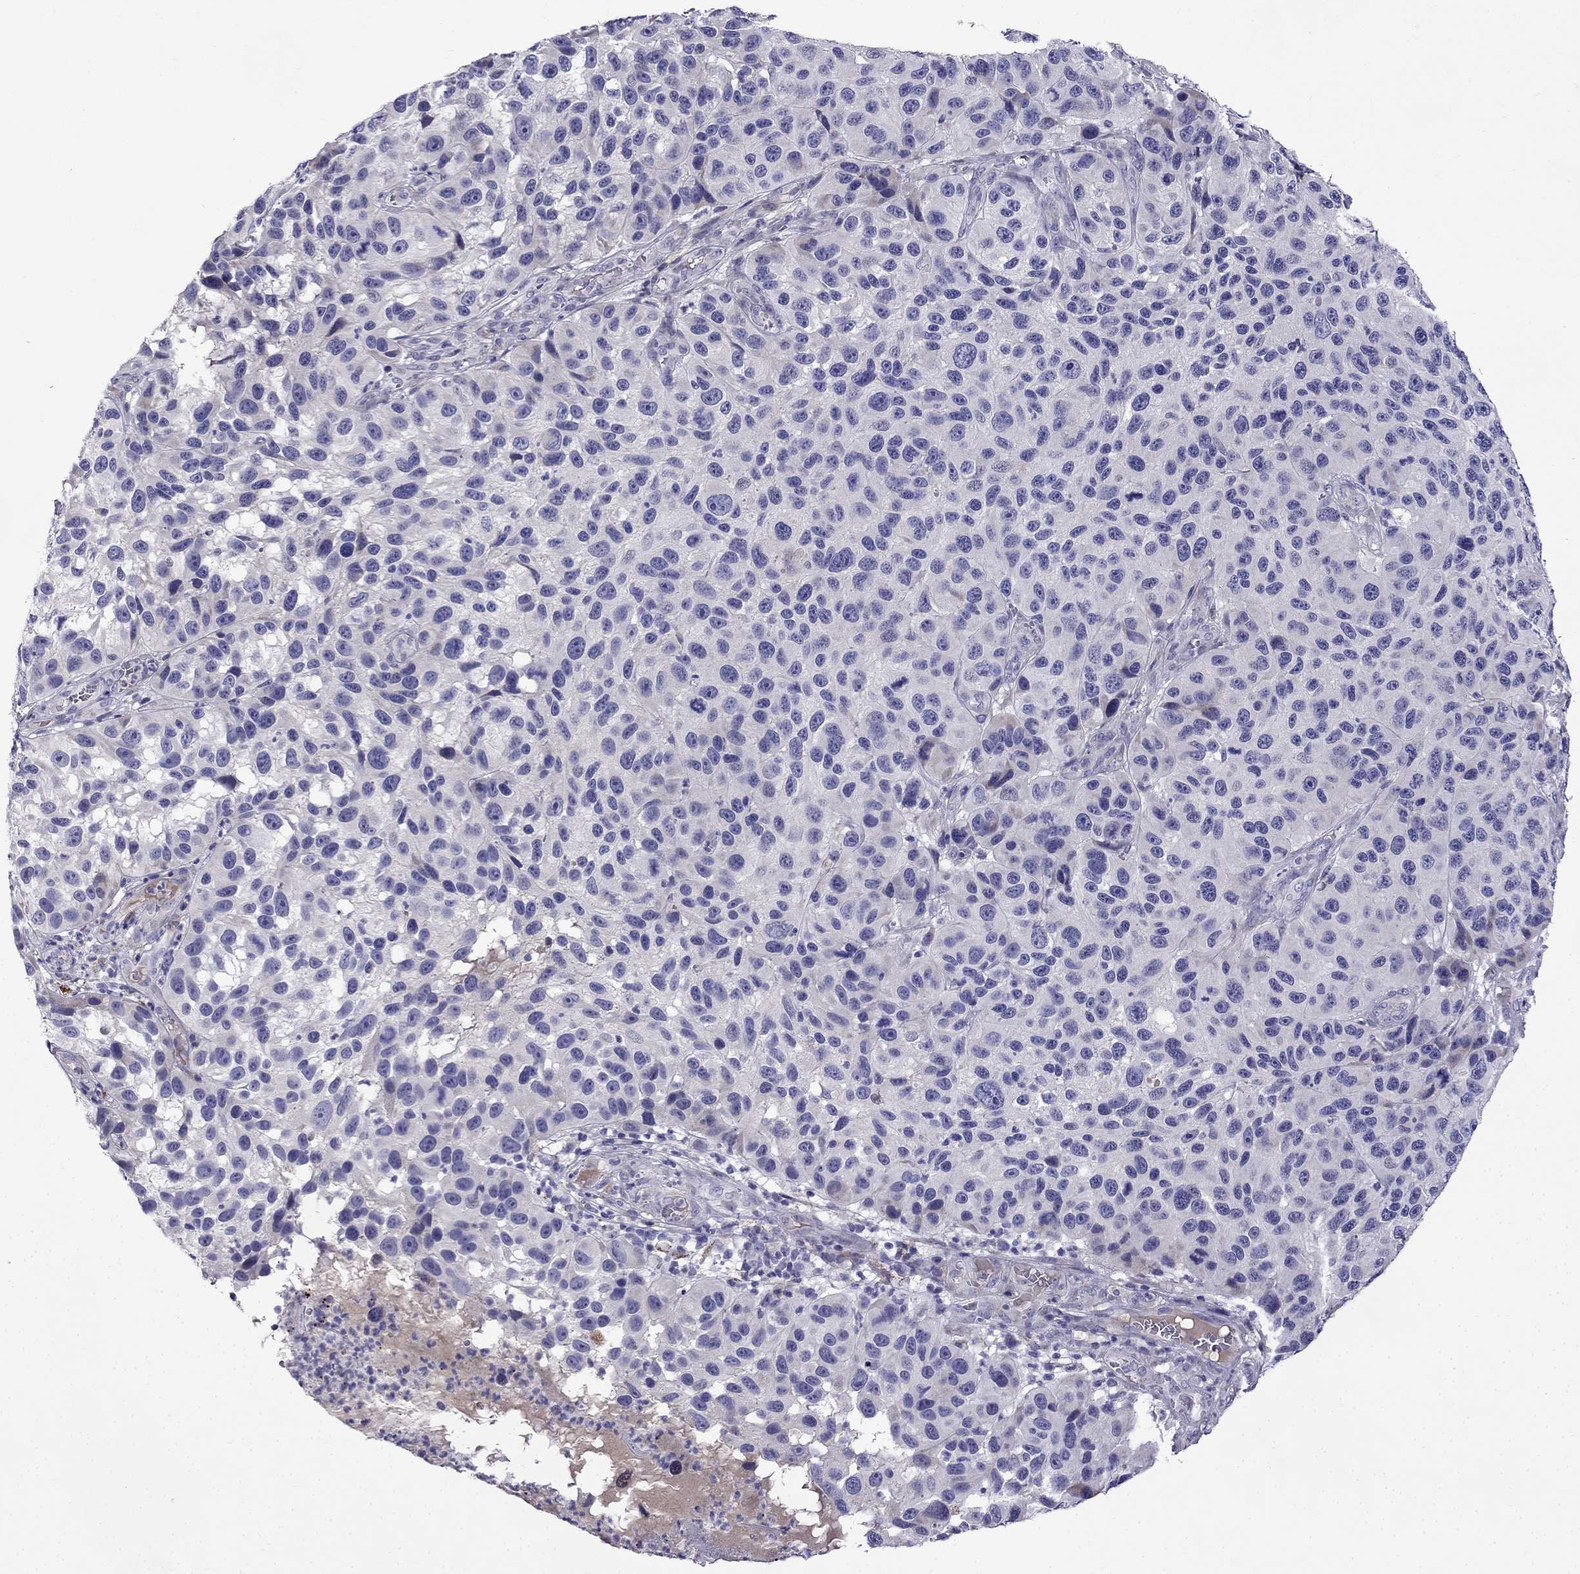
{"staining": {"intensity": "negative", "quantity": "none", "location": "none"}, "tissue": "melanoma", "cell_type": "Tumor cells", "image_type": "cancer", "snomed": [{"axis": "morphology", "description": "Malignant melanoma, NOS"}, {"axis": "topography", "description": "Skin"}], "caption": "This histopathology image is of melanoma stained with immunohistochemistry (IHC) to label a protein in brown with the nuclei are counter-stained blue. There is no staining in tumor cells.", "gene": "PI16", "patient": {"sex": "male", "age": 53}}